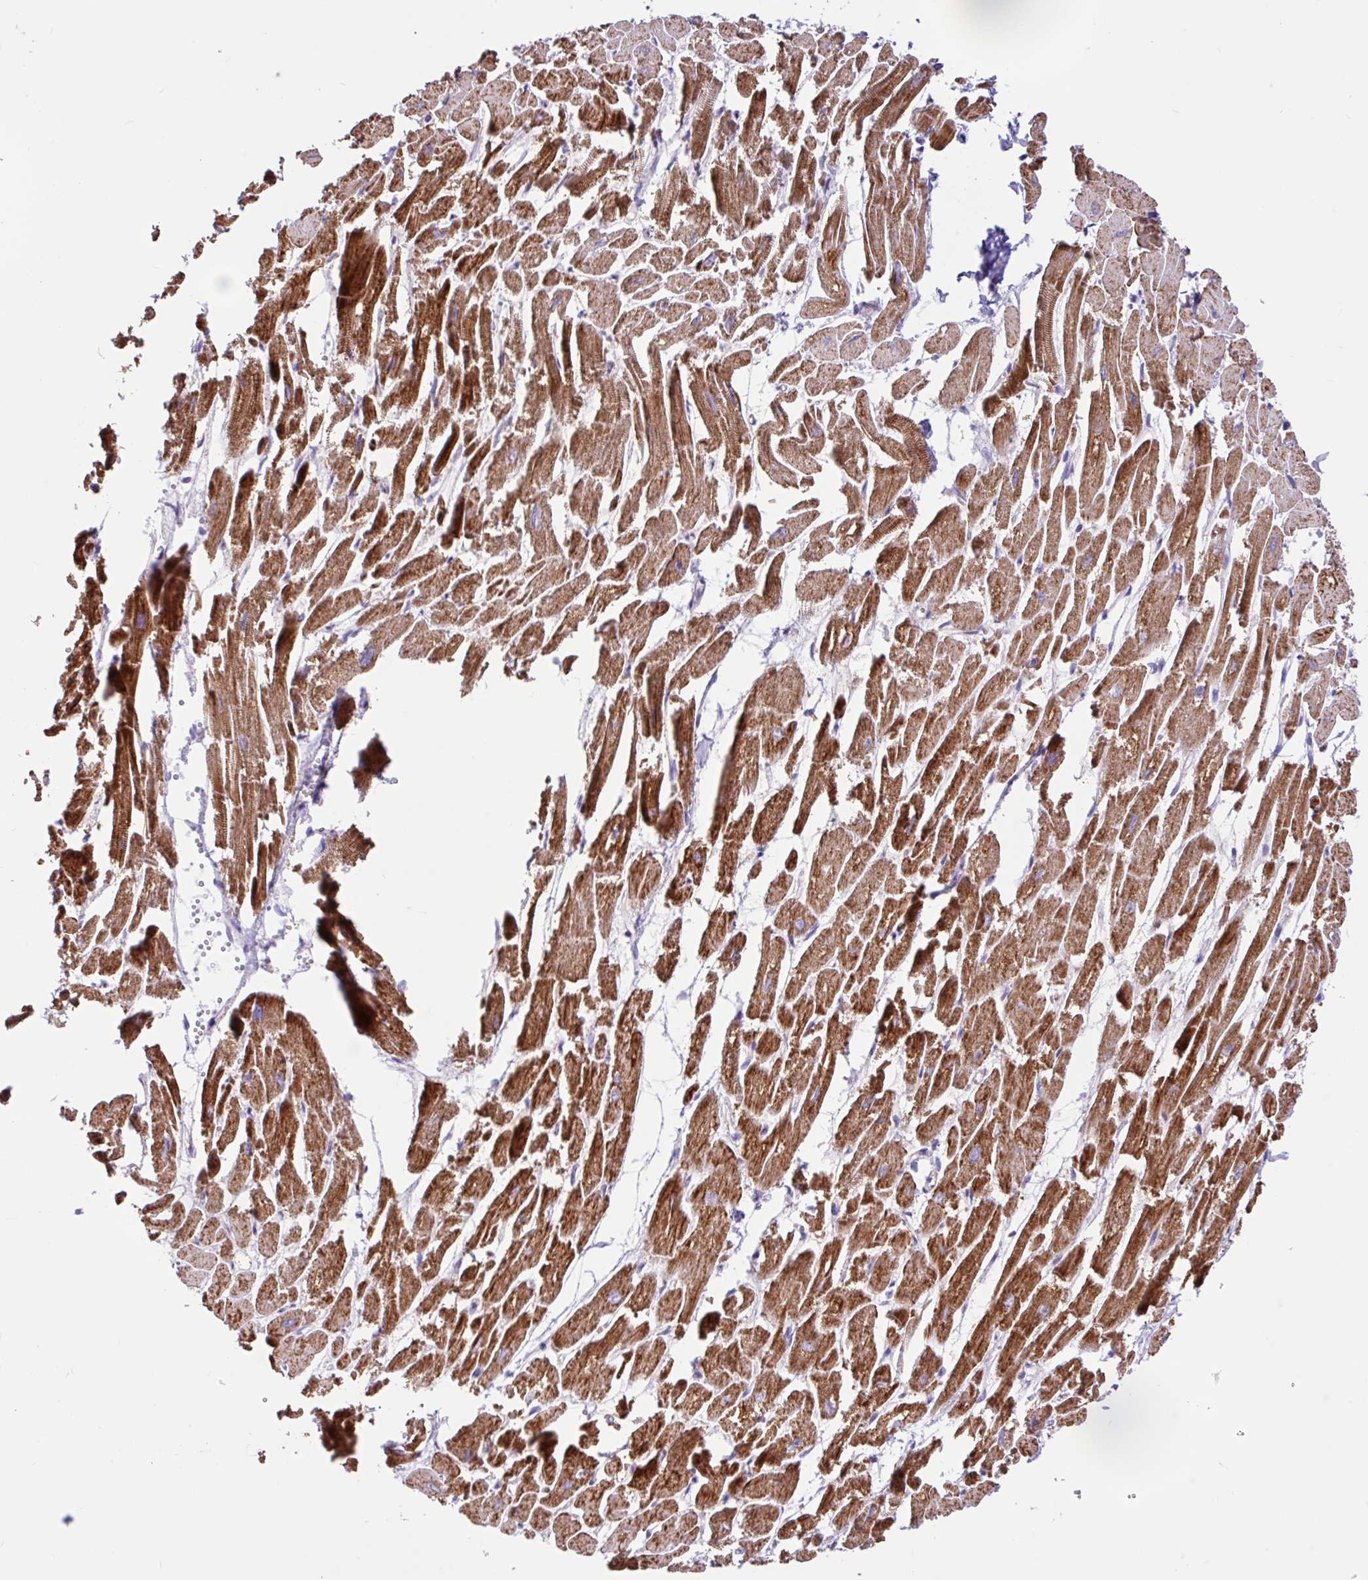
{"staining": {"intensity": "strong", "quantity": "25%-75%", "location": "cytoplasmic/membranous"}, "tissue": "heart muscle", "cell_type": "Cardiomyocytes", "image_type": "normal", "snomed": [{"axis": "morphology", "description": "Normal tissue, NOS"}, {"axis": "topography", "description": "Heart"}], "caption": "Unremarkable heart muscle reveals strong cytoplasmic/membranous positivity in approximately 25%-75% of cardiomyocytes (brown staining indicates protein expression, while blue staining denotes nuclei)..", "gene": "NDUFS2", "patient": {"sex": "male", "age": 54}}